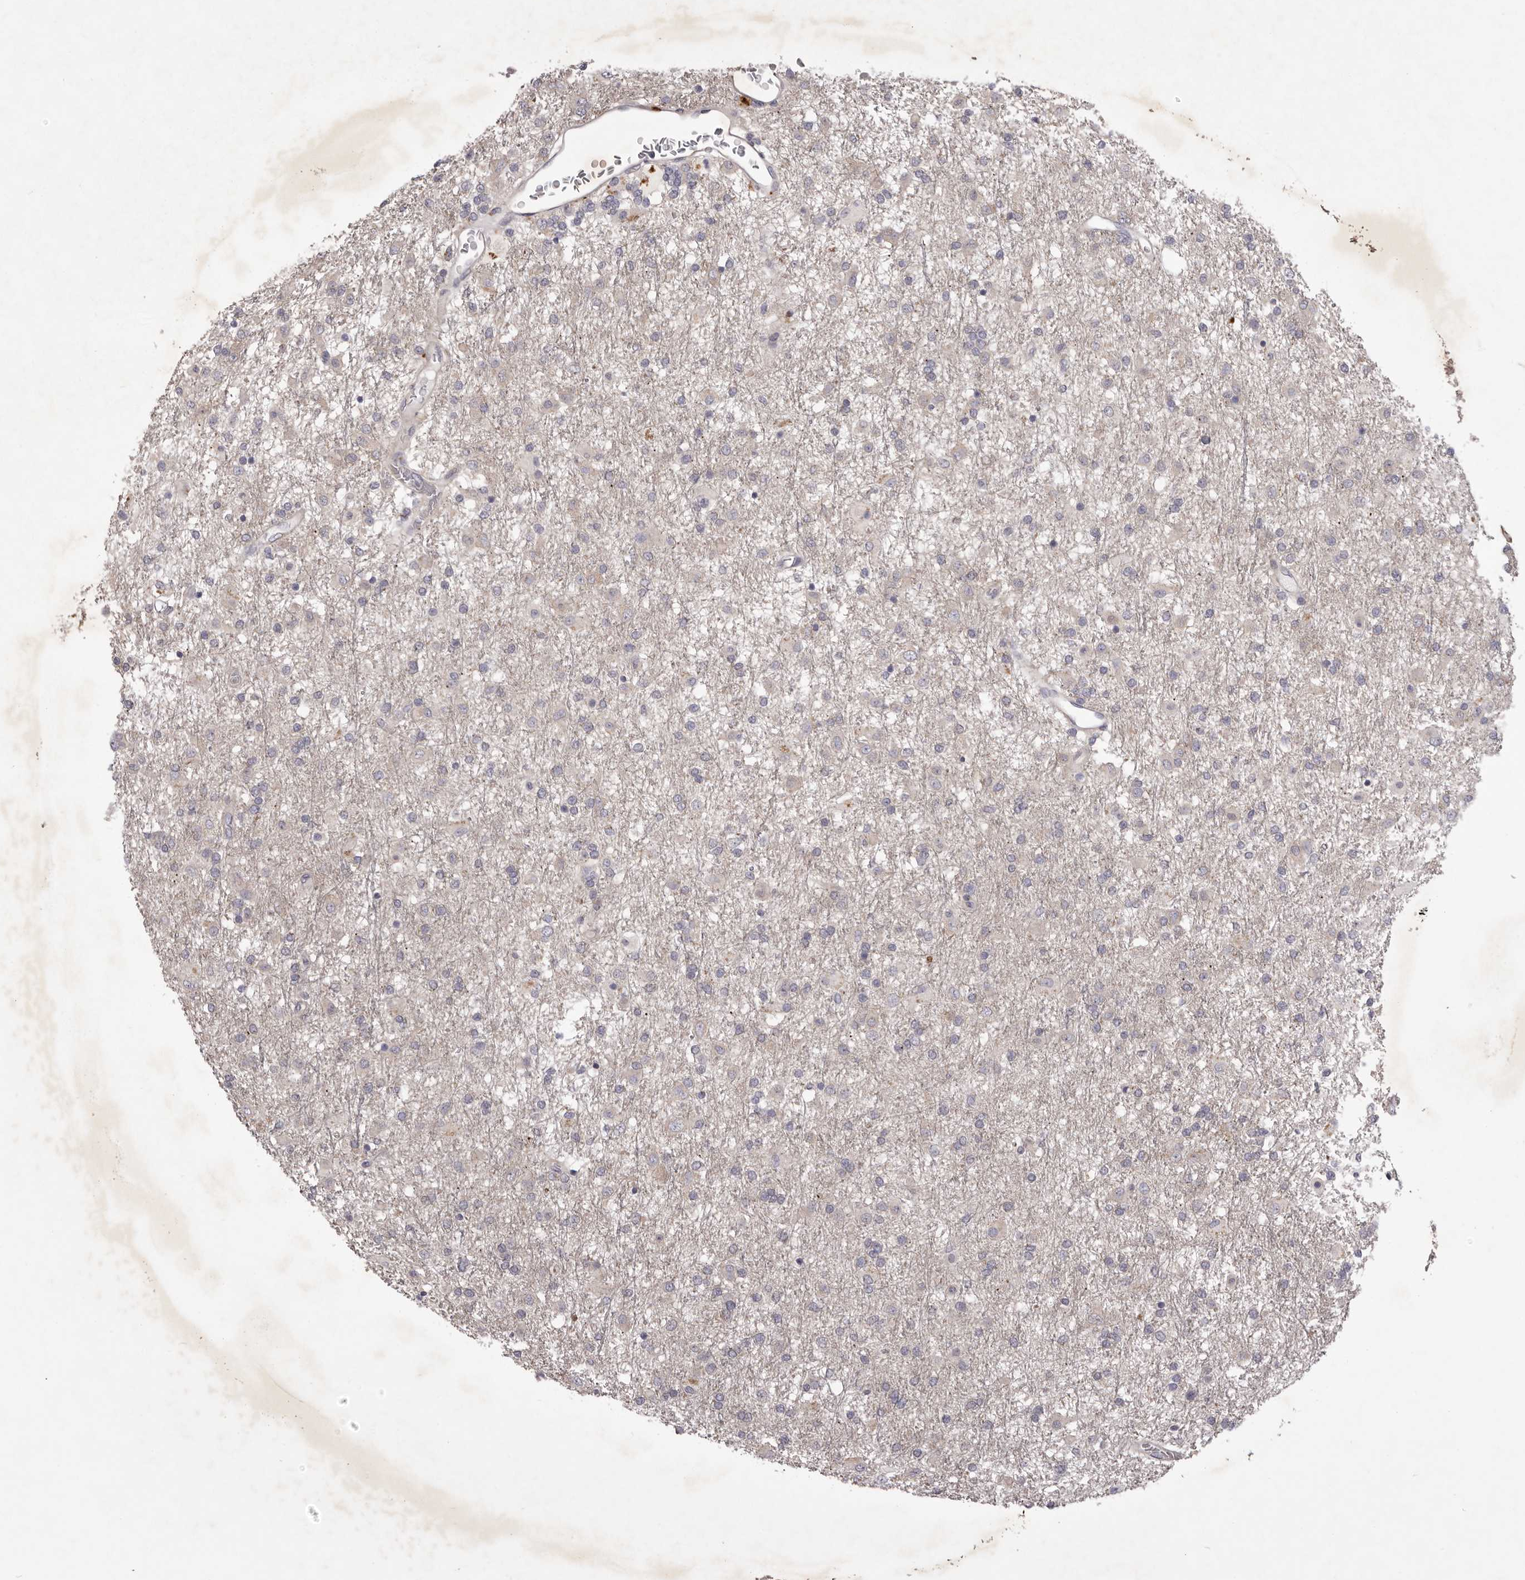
{"staining": {"intensity": "negative", "quantity": "none", "location": "none"}, "tissue": "glioma", "cell_type": "Tumor cells", "image_type": "cancer", "snomed": [{"axis": "morphology", "description": "Glioma, malignant, Low grade"}, {"axis": "topography", "description": "Brain"}], "caption": "Human malignant low-grade glioma stained for a protein using immunohistochemistry exhibits no positivity in tumor cells.", "gene": "PNRC1", "patient": {"sex": "male", "age": 65}}